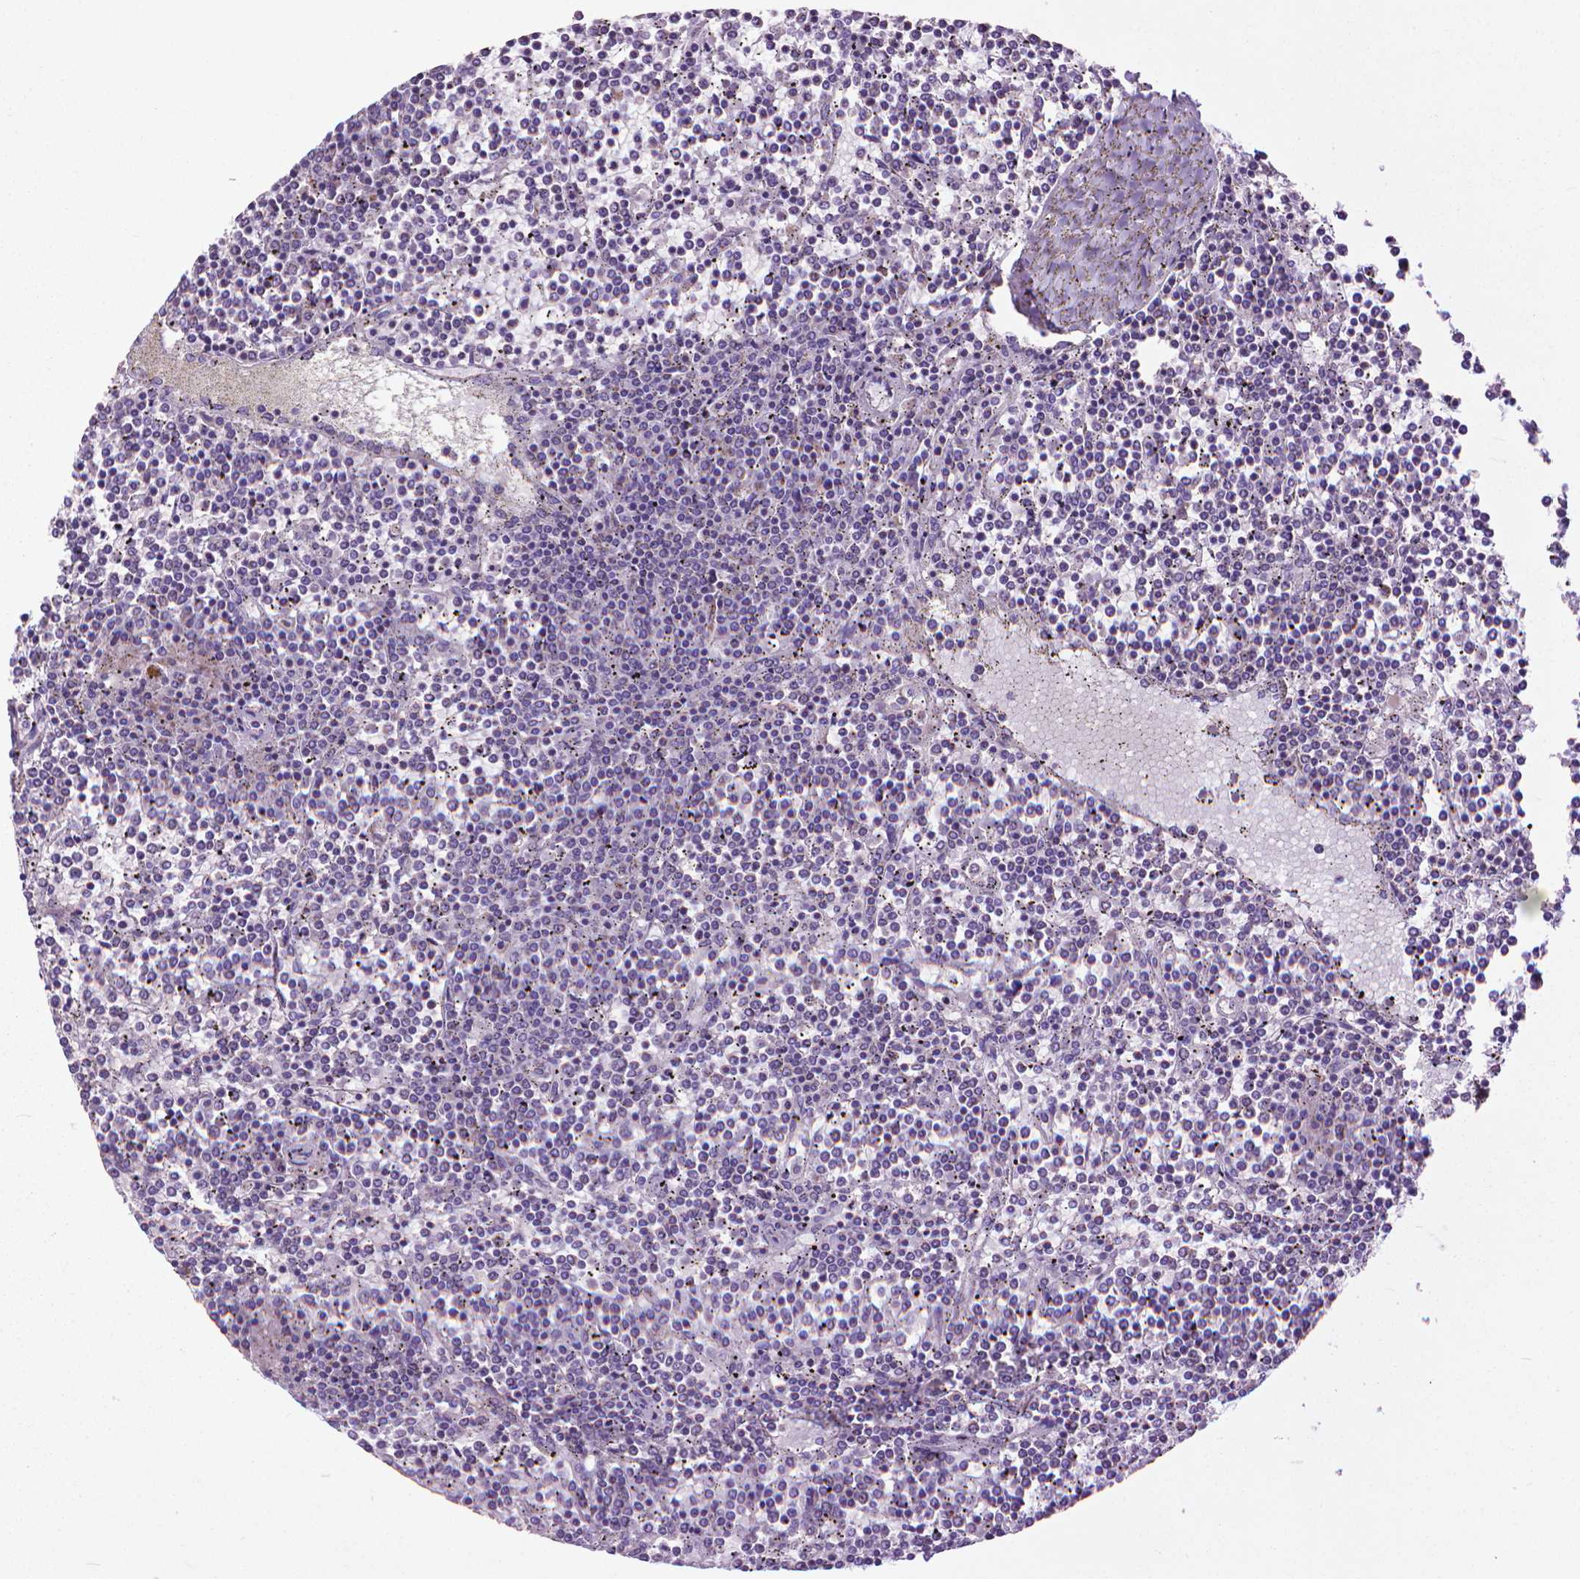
{"staining": {"intensity": "negative", "quantity": "none", "location": "none"}, "tissue": "lymphoma", "cell_type": "Tumor cells", "image_type": "cancer", "snomed": [{"axis": "morphology", "description": "Malignant lymphoma, non-Hodgkin's type, Low grade"}, {"axis": "topography", "description": "Spleen"}], "caption": "A histopathology image of human lymphoma is negative for staining in tumor cells. (Immunohistochemistry, brightfield microscopy, high magnification).", "gene": "VDAC1", "patient": {"sex": "female", "age": 19}}